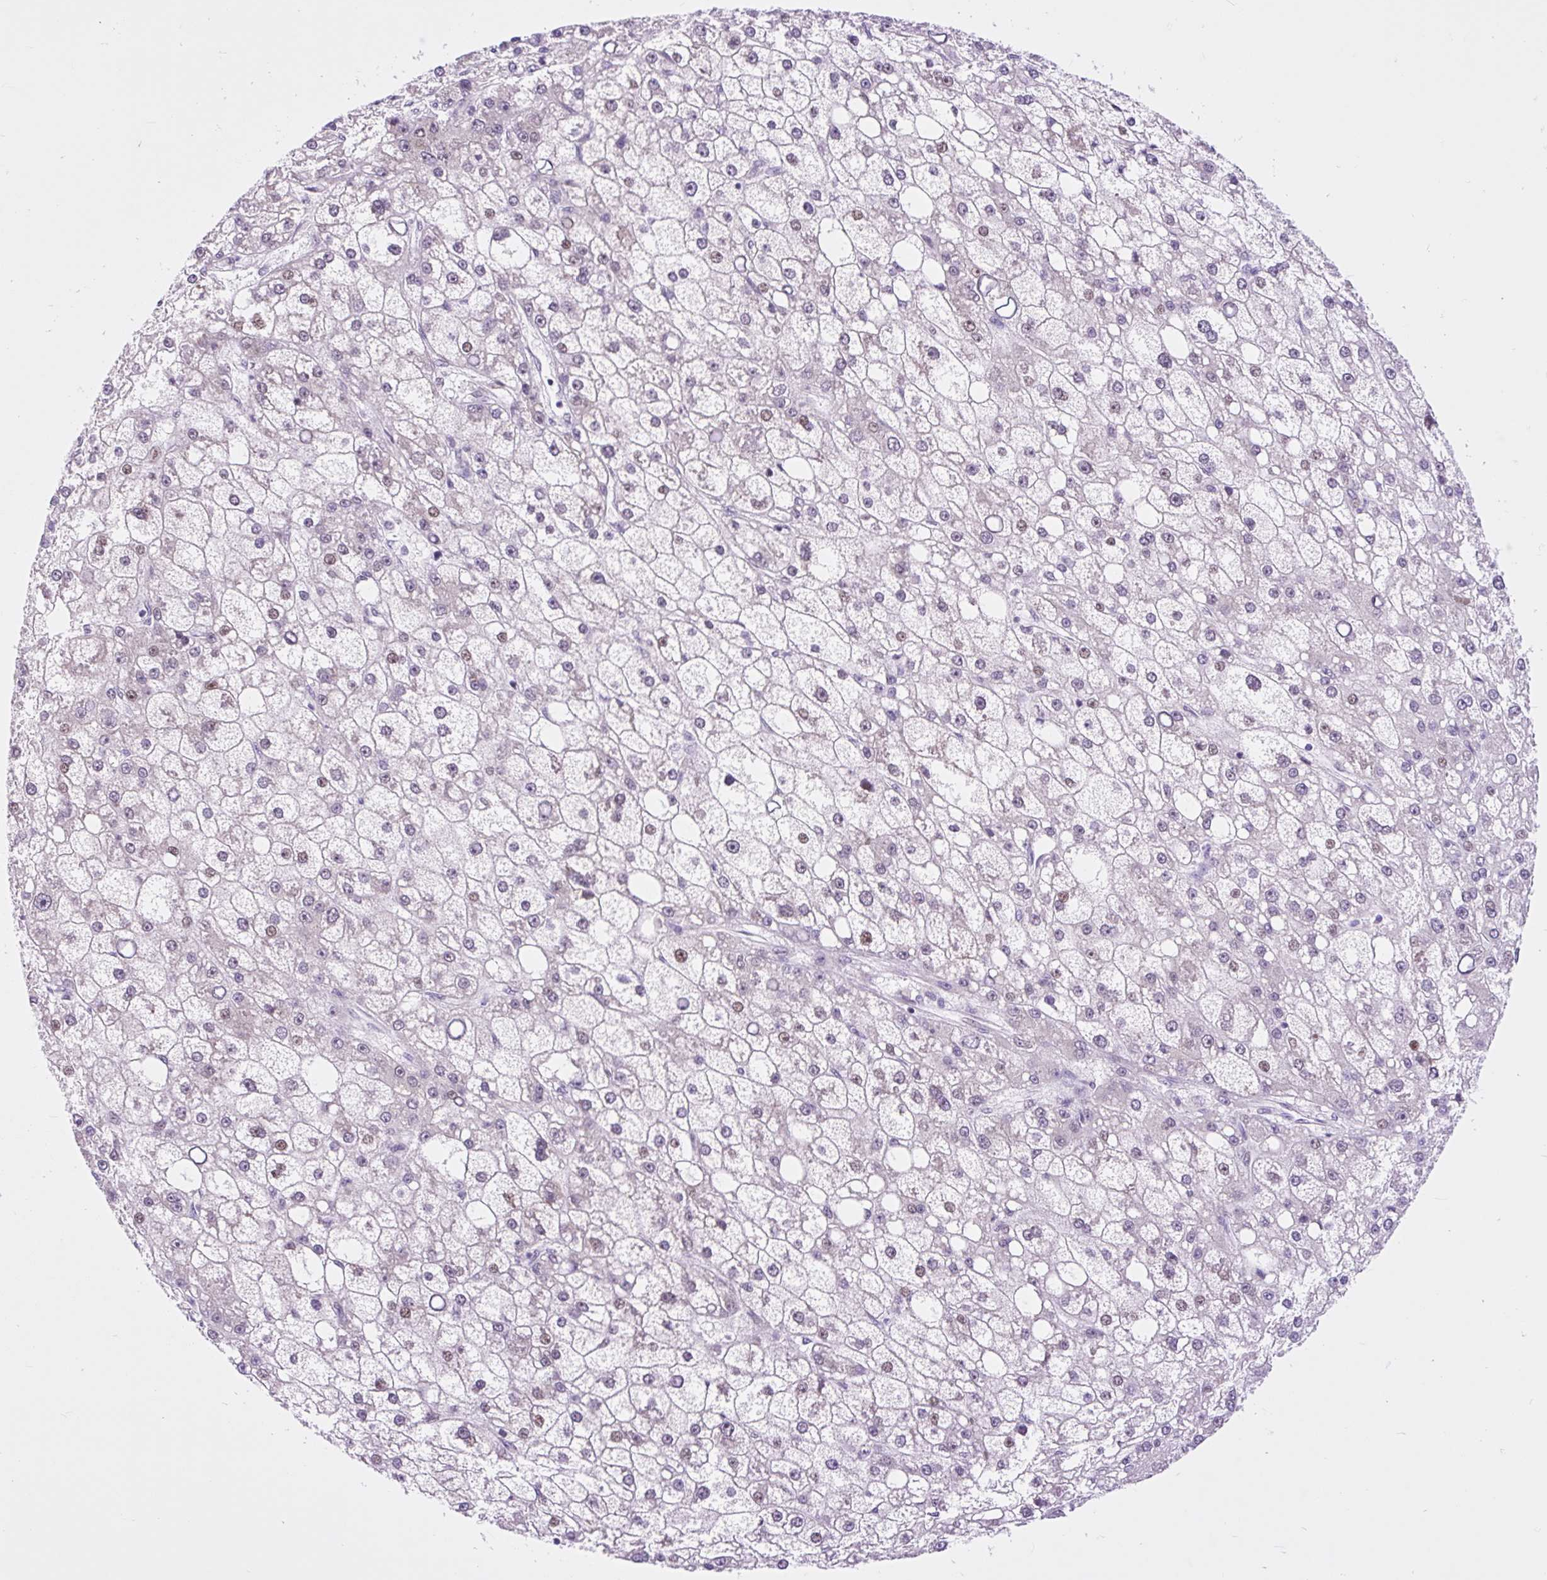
{"staining": {"intensity": "weak", "quantity": "25%-75%", "location": "nuclear"}, "tissue": "liver cancer", "cell_type": "Tumor cells", "image_type": "cancer", "snomed": [{"axis": "morphology", "description": "Carcinoma, Hepatocellular, NOS"}, {"axis": "topography", "description": "Liver"}], "caption": "The image exhibits immunohistochemical staining of liver cancer. There is weak nuclear positivity is appreciated in approximately 25%-75% of tumor cells.", "gene": "CLK2", "patient": {"sex": "male", "age": 67}}